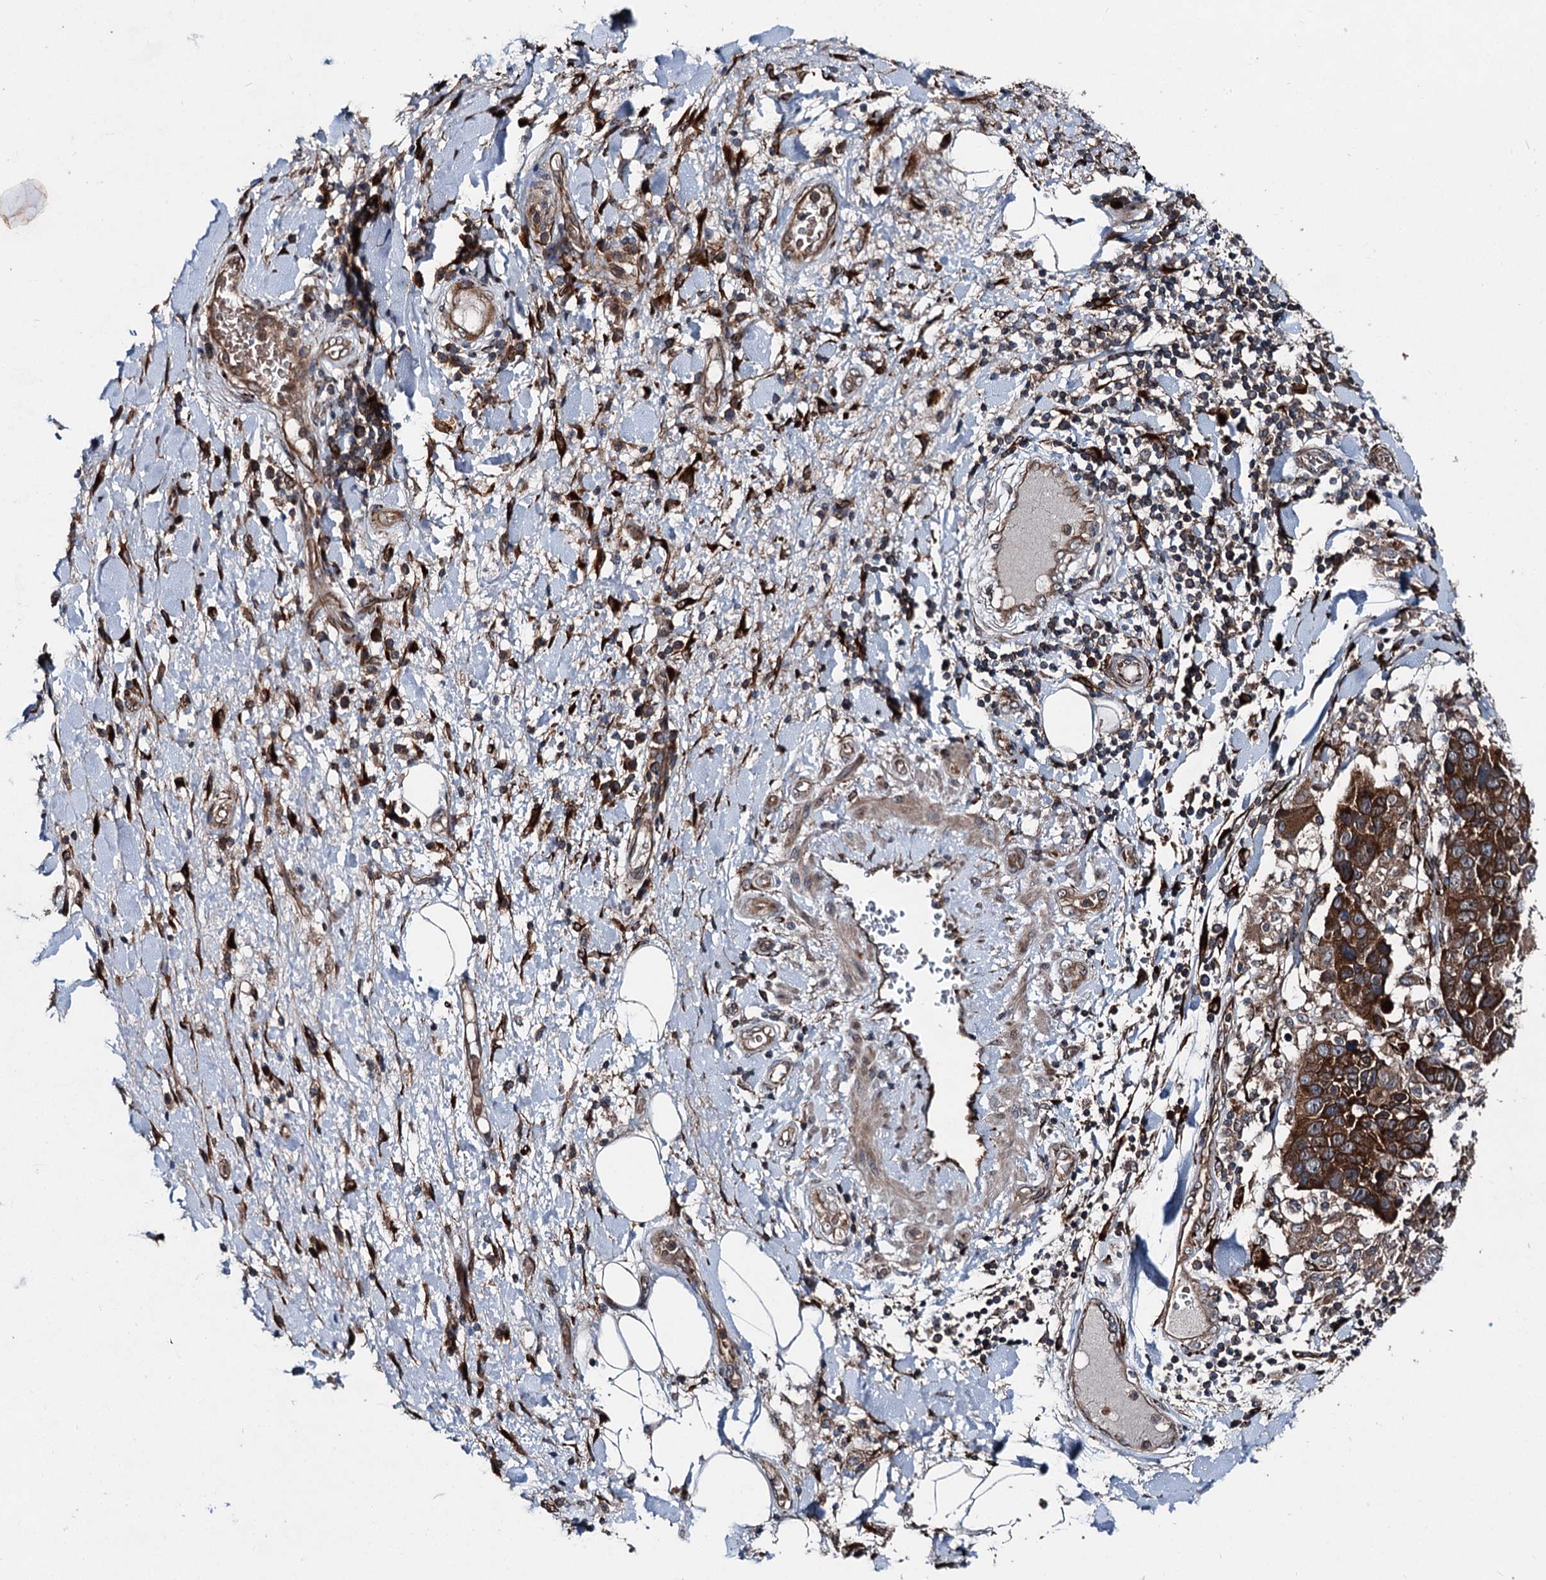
{"staining": {"intensity": "strong", "quantity": ">75%", "location": "cytoplasmic/membranous"}, "tissue": "adipose tissue", "cell_type": "Adipocytes", "image_type": "normal", "snomed": [{"axis": "morphology", "description": "Normal tissue, NOS"}, {"axis": "morphology", "description": "Squamous cell carcinoma, NOS"}, {"axis": "topography", "description": "Lymph node"}, {"axis": "topography", "description": "Bronchus"}, {"axis": "topography", "description": "Lung"}], "caption": "This photomicrograph exhibits IHC staining of normal adipose tissue, with high strong cytoplasmic/membranous positivity in approximately >75% of adipocytes.", "gene": "DDIAS", "patient": {"sex": "male", "age": 66}}